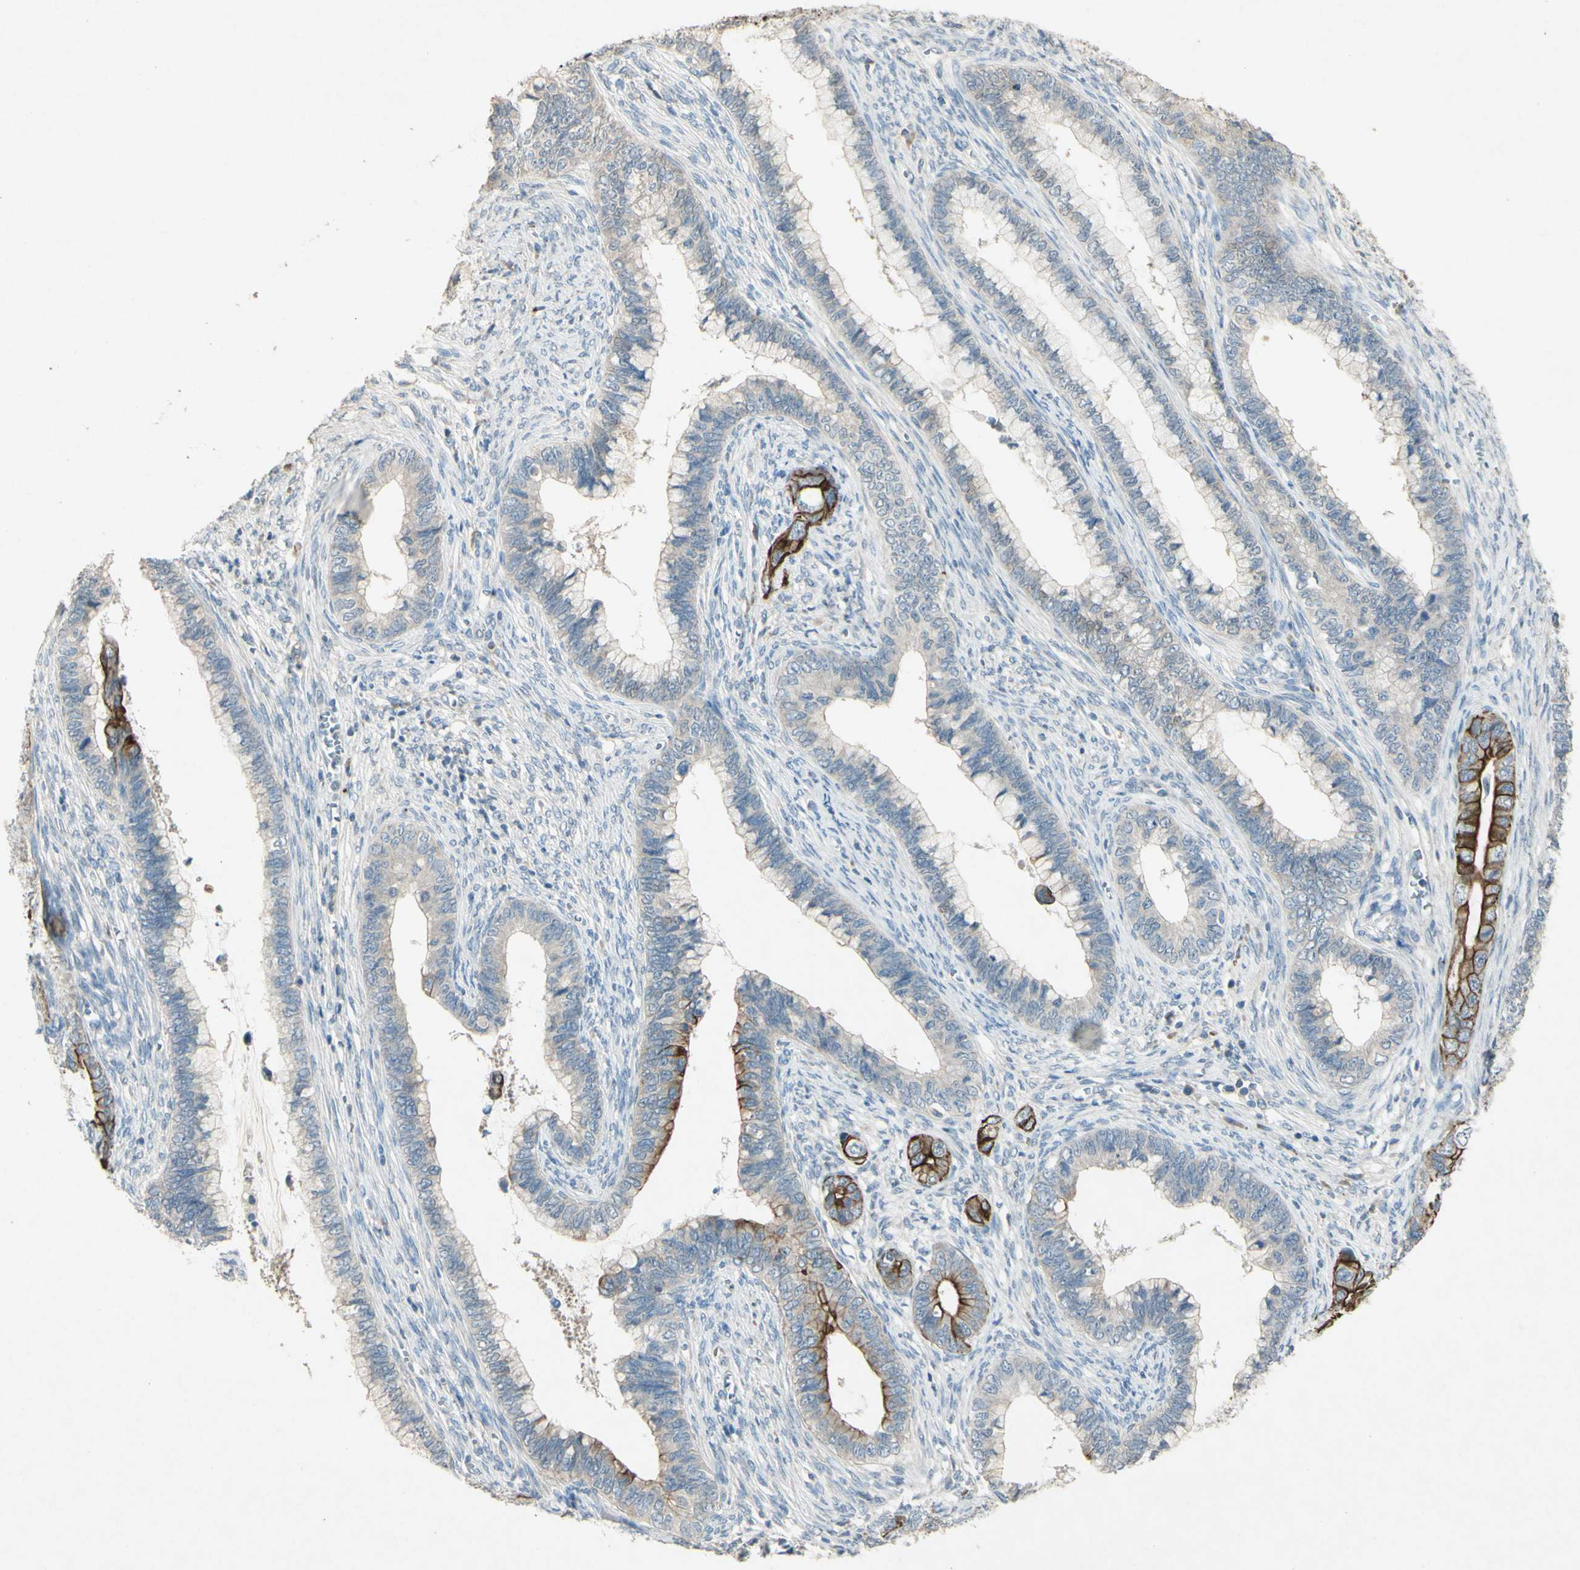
{"staining": {"intensity": "strong", "quantity": "<25%", "location": "cytoplasmic/membranous"}, "tissue": "cervical cancer", "cell_type": "Tumor cells", "image_type": "cancer", "snomed": [{"axis": "morphology", "description": "Adenocarcinoma, NOS"}, {"axis": "topography", "description": "Cervix"}], "caption": "Protein staining shows strong cytoplasmic/membranous expression in approximately <25% of tumor cells in cervical adenocarcinoma.", "gene": "TIMM21", "patient": {"sex": "female", "age": 44}}